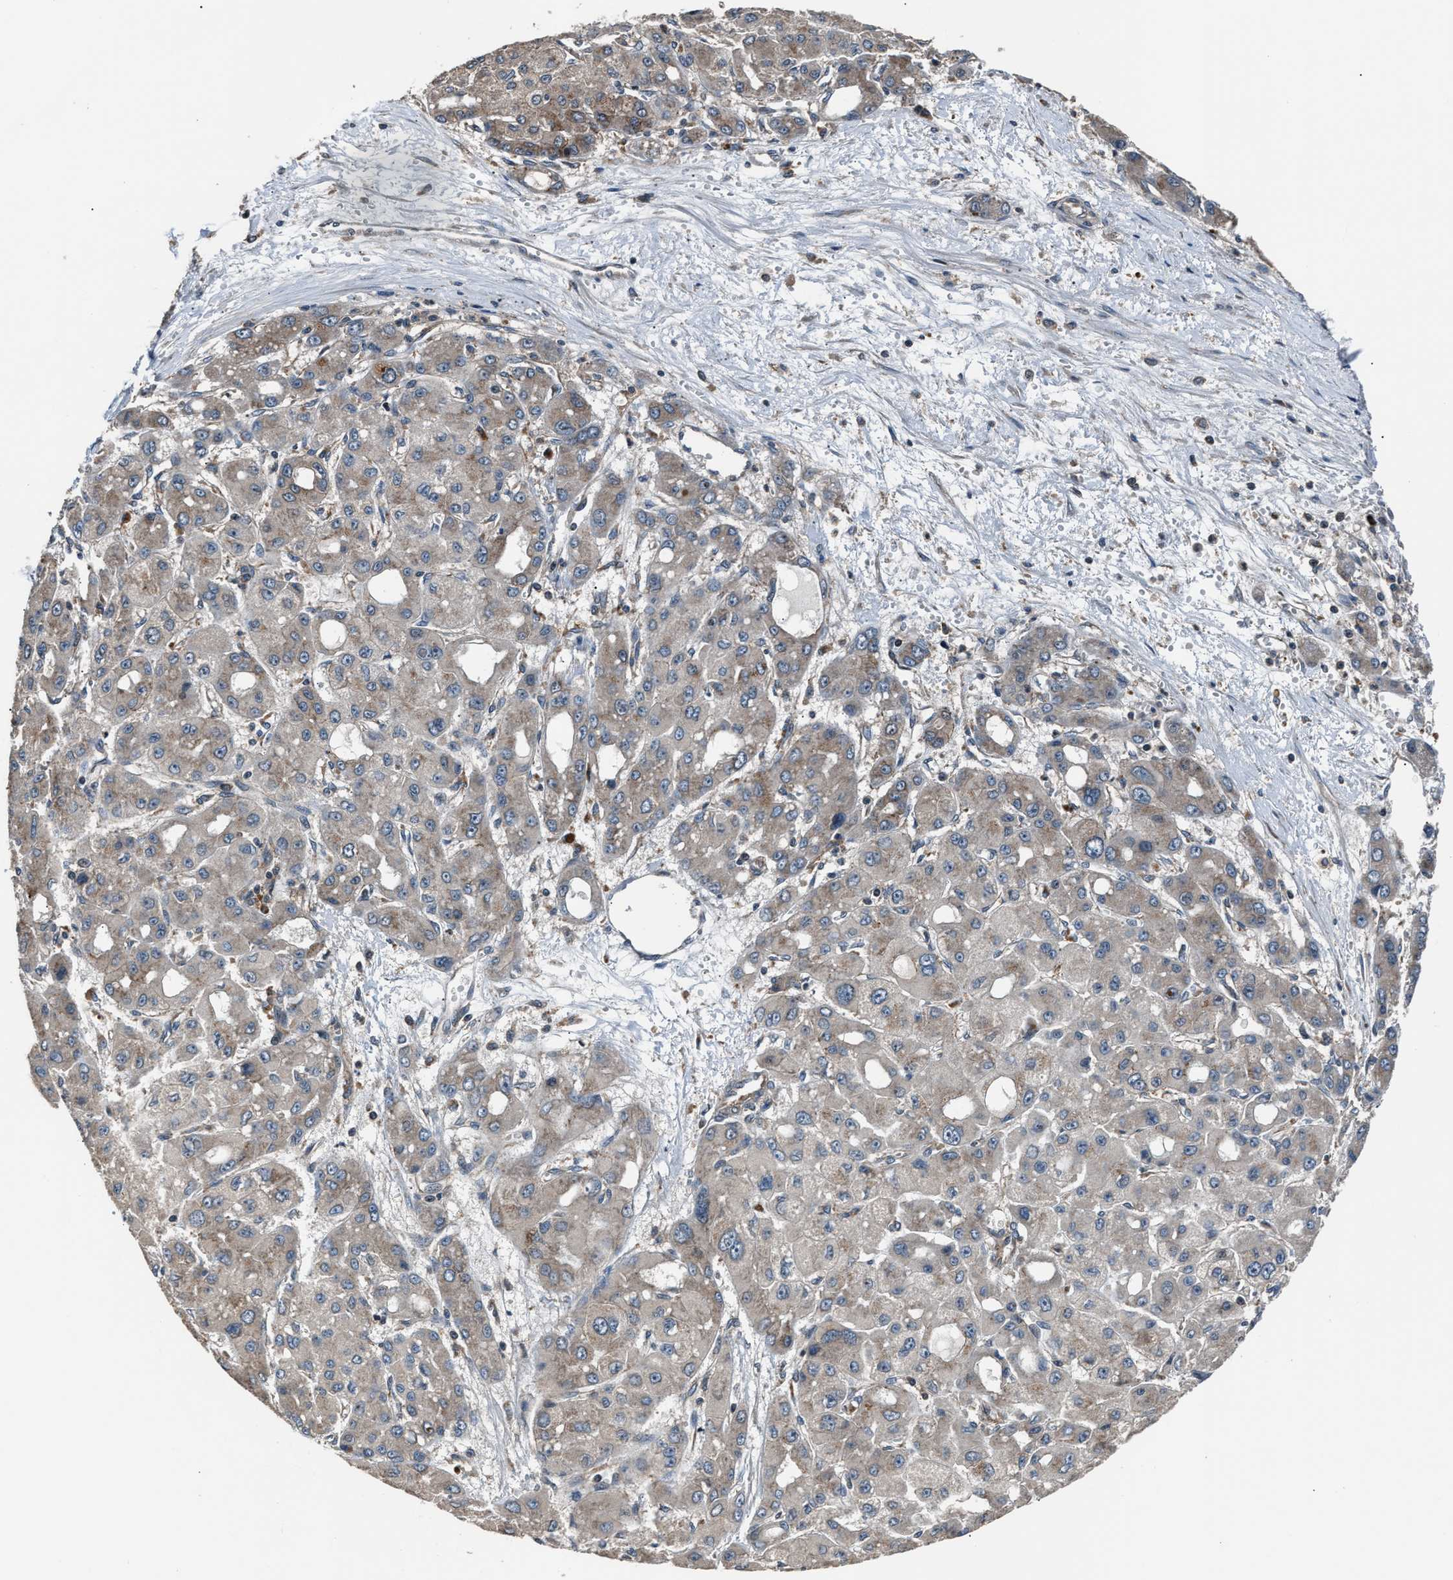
{"staining": {"intensity": "weak", "quantity": ">75%", "location": "cytoplasmic/membranous"}, "tissue": "liver cancer", "cell_type": "Tumor cells", "image_type": "cancer", "snomed": [{"axis": "morphology", "description": "Carcinoma, Hepatocellular, NOS"}, {"axis": "topography", "description": "Liver"}], "caption": "Tumor cells reveal low levels of weak cytoplasmic/membranous expression in about >75% of cells in human liver cancer.", "gene": "IMPDH2", "patient": {"sex": "male", "age": 55}}